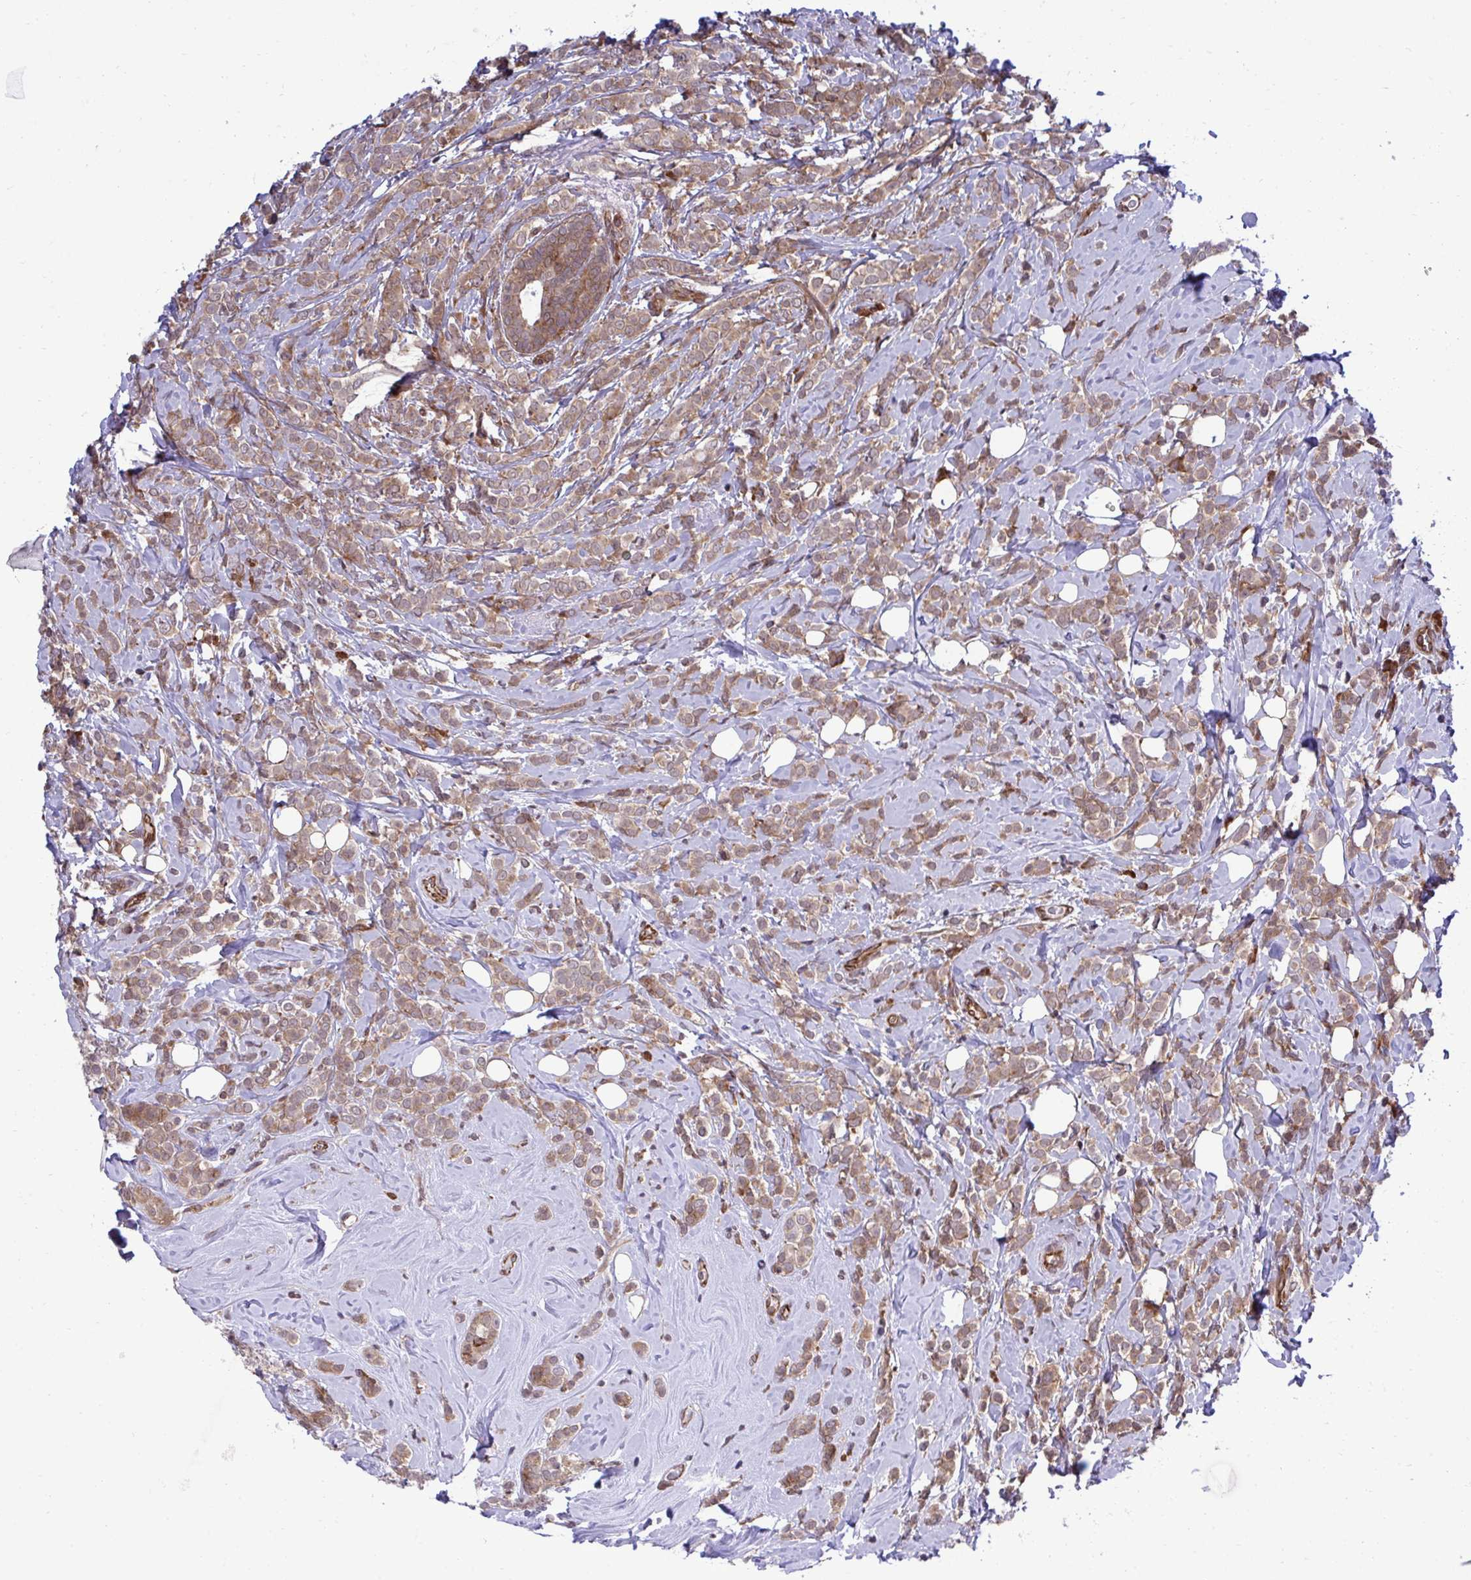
{"staining": {"intensity": "moderate", "quantity": ">75%", "location": "cytoplasmic/membranous"}, "tissue": "breast cancer", "cell_type": "Tumor cells", "image_type": "cancer", "snomed": [{"axis": "morphology", "description": "Lobular carcinoma"}, {"axis": "topography", "description": "Breast"}], "caption": "Moderate cytoplasmic/membranous protein expression is appreciated in about >75% of tumor cells in lobular carcinoma (breast). Immunohistochemistry (ihc) stains the protein in brown and the nuclei are stained blue.", "gene": "RPS15", "patient": {"sex": "female", "age": 49}}